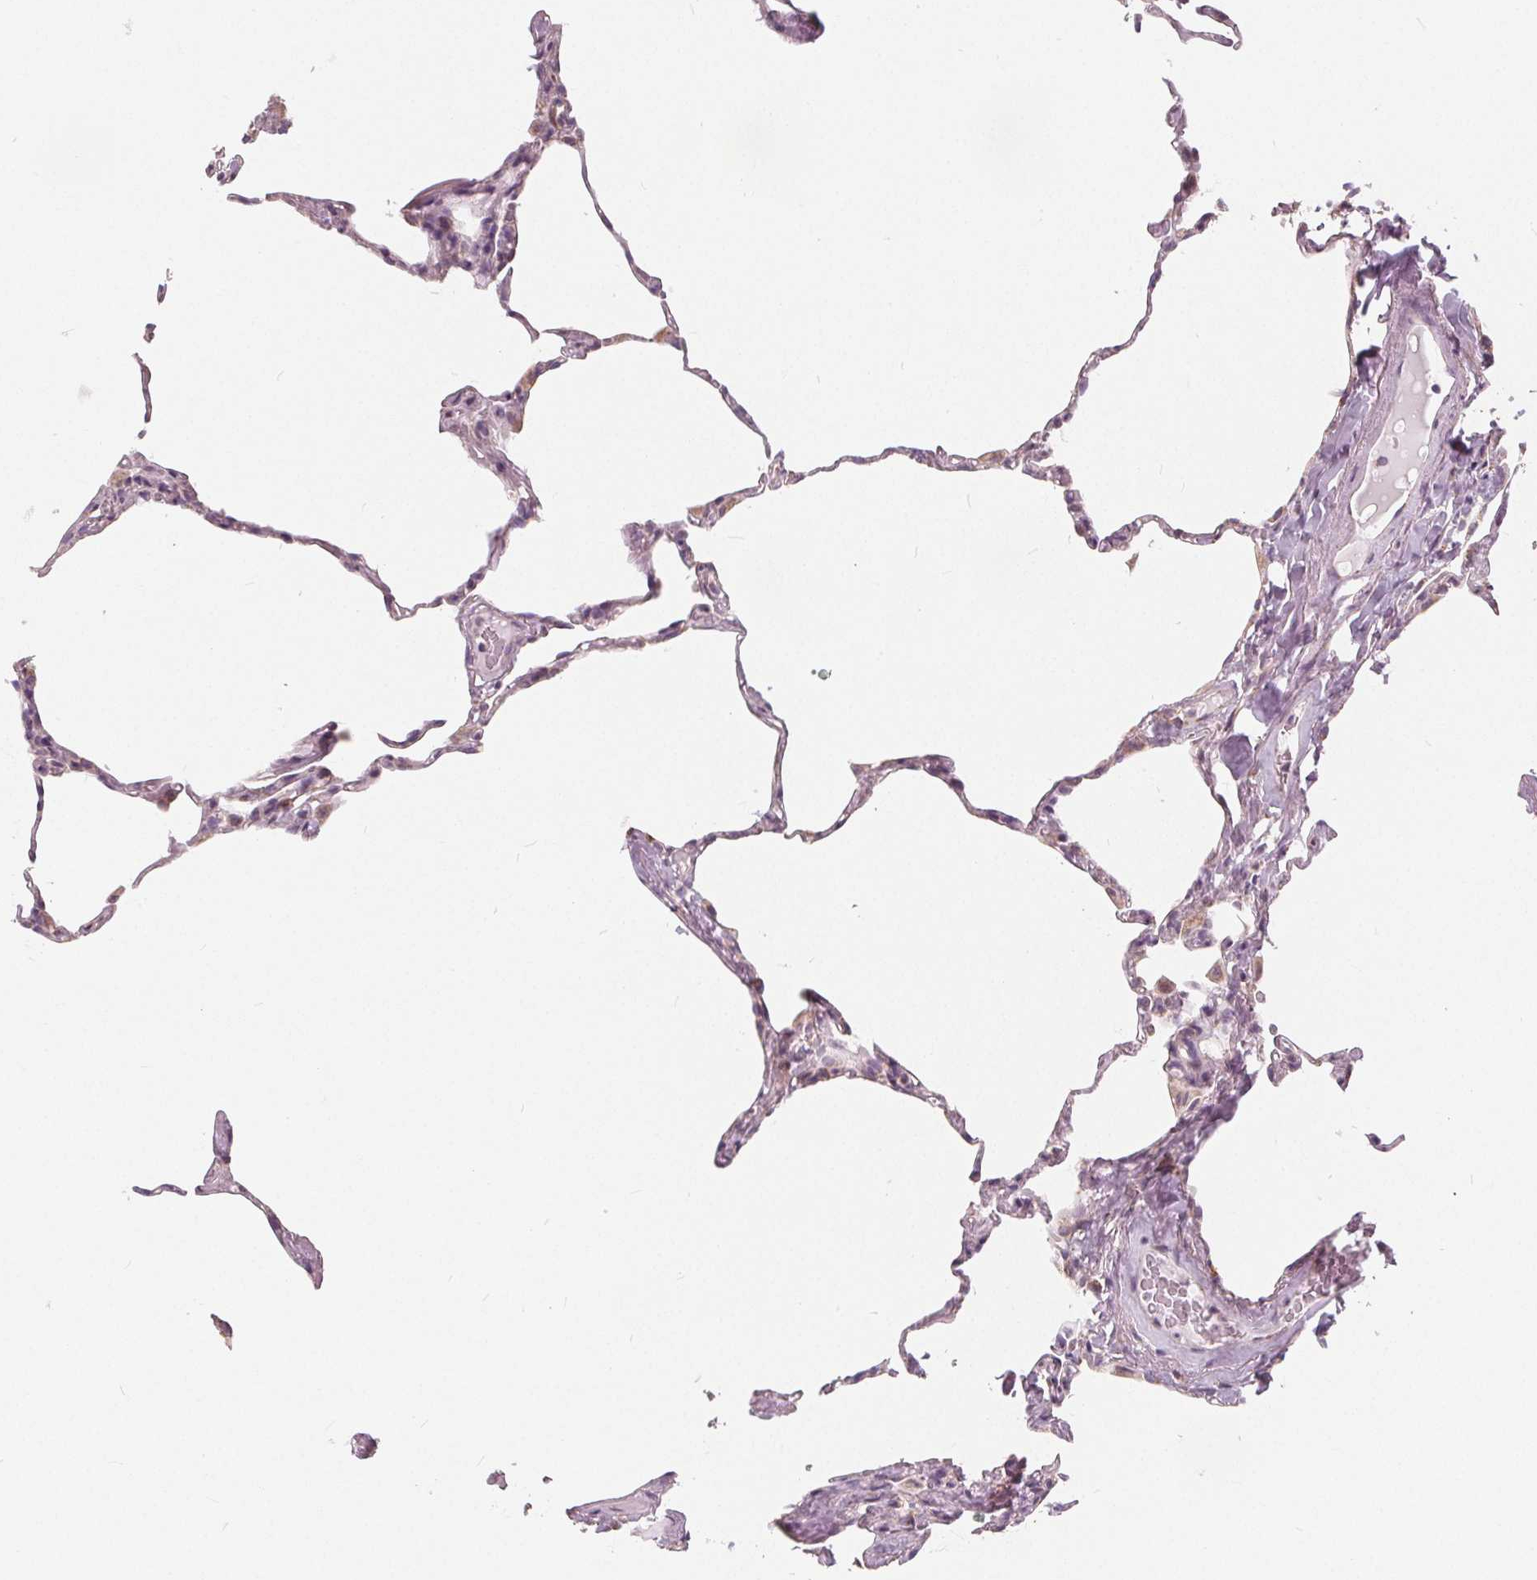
{"staining": {"intensity": "negative", "quantity": "none", "location": "none"}, "tissue": "lung", "cell_type": "Alveolar cells", "image_type": "normal", "snomed": [{"axis": "morphology", "description": "Normal tissue, NOS"}, {"axis": "topography", "description": "Lung"}], "caption": "This histopathology image is of benign lung stained with IHC to label a protein in brown with the nuclei are counter-stained blue. There is no staining in alveolar cells. Brightfield microscopy of IHC stained with DAB (brown) and hematoxylin (blue), captured at high magnification.", "gene": "NUP210L", "patient": {"sex": "male", "age": 65}}